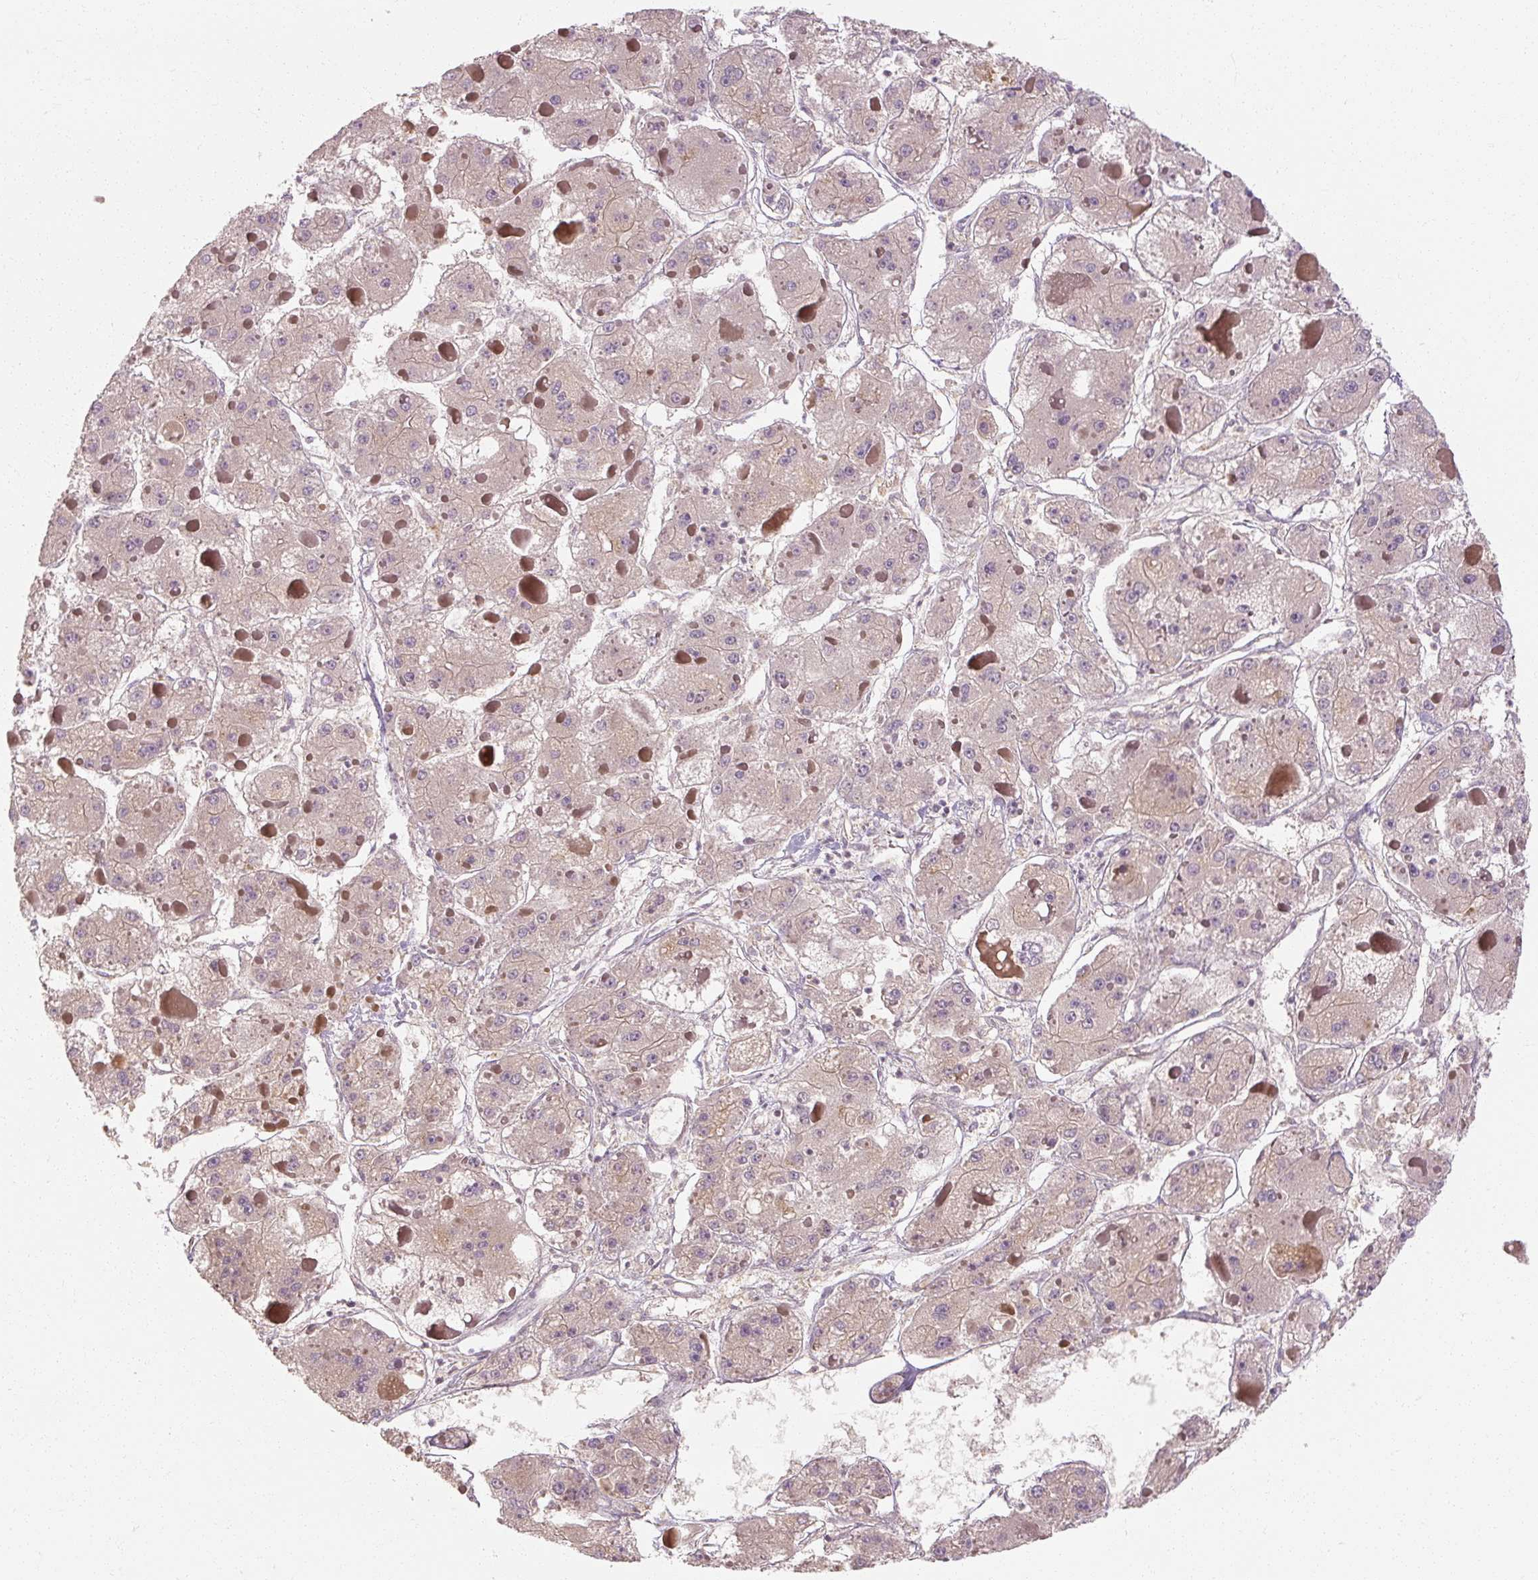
{"staining": {"intensity": "weak", "quantity": "<25%", "location": "cytoplasmic/membranous"}, "tissue": "liver cancer", "cell_type": "Tumor cells", "image_type": "cancer", "snomed": [{"axis": "morphology", "description": "Carcinoma, Hepatocellular, NOS"}, {"axis": "topography", "description": "Liver"}], "caption": "Liver cancer stained for a protein using immunohistochemistry displays no positivity tumor cells.", "gene": "RB1CC1", "patient": {"sex": "female", "age": 73}}